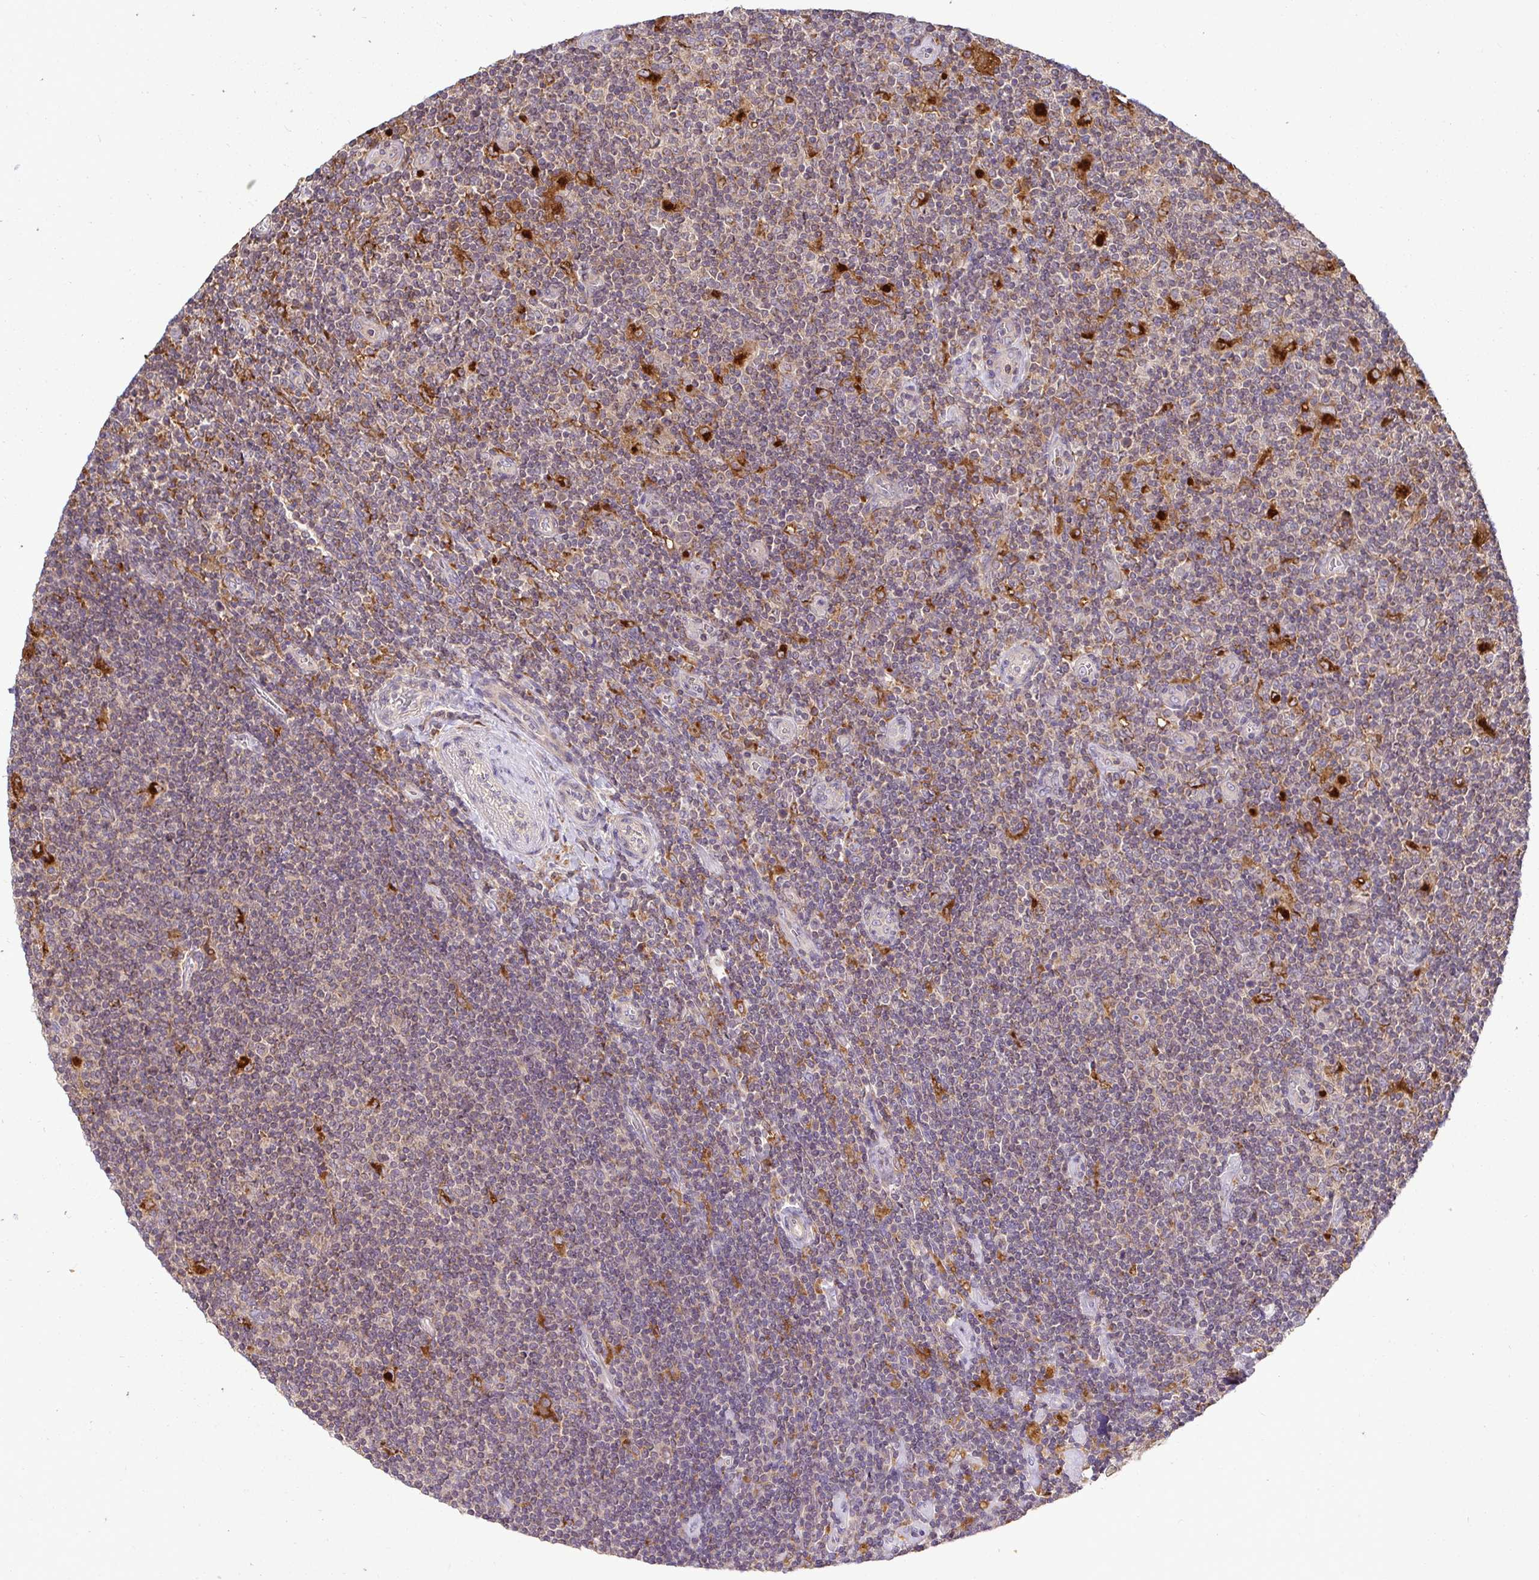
{"staining": {"intensity": "negative", "quantity": "none", "location": "none"}, "tissue": "lymphoma", "cell_type": "Tumor cells", "image_type": "cancer", "snomed": [{"axis": "morphology", "description": "Hodgkin's disease, NOS"}, {"axis": "topography", "description": "Lymph node"}], "caption": "Tumor cells are negative for protein expression in human Hodgkin's disease.", "gene": "ATP6V1F", "patient": {"sex": "male", "age": 40}}